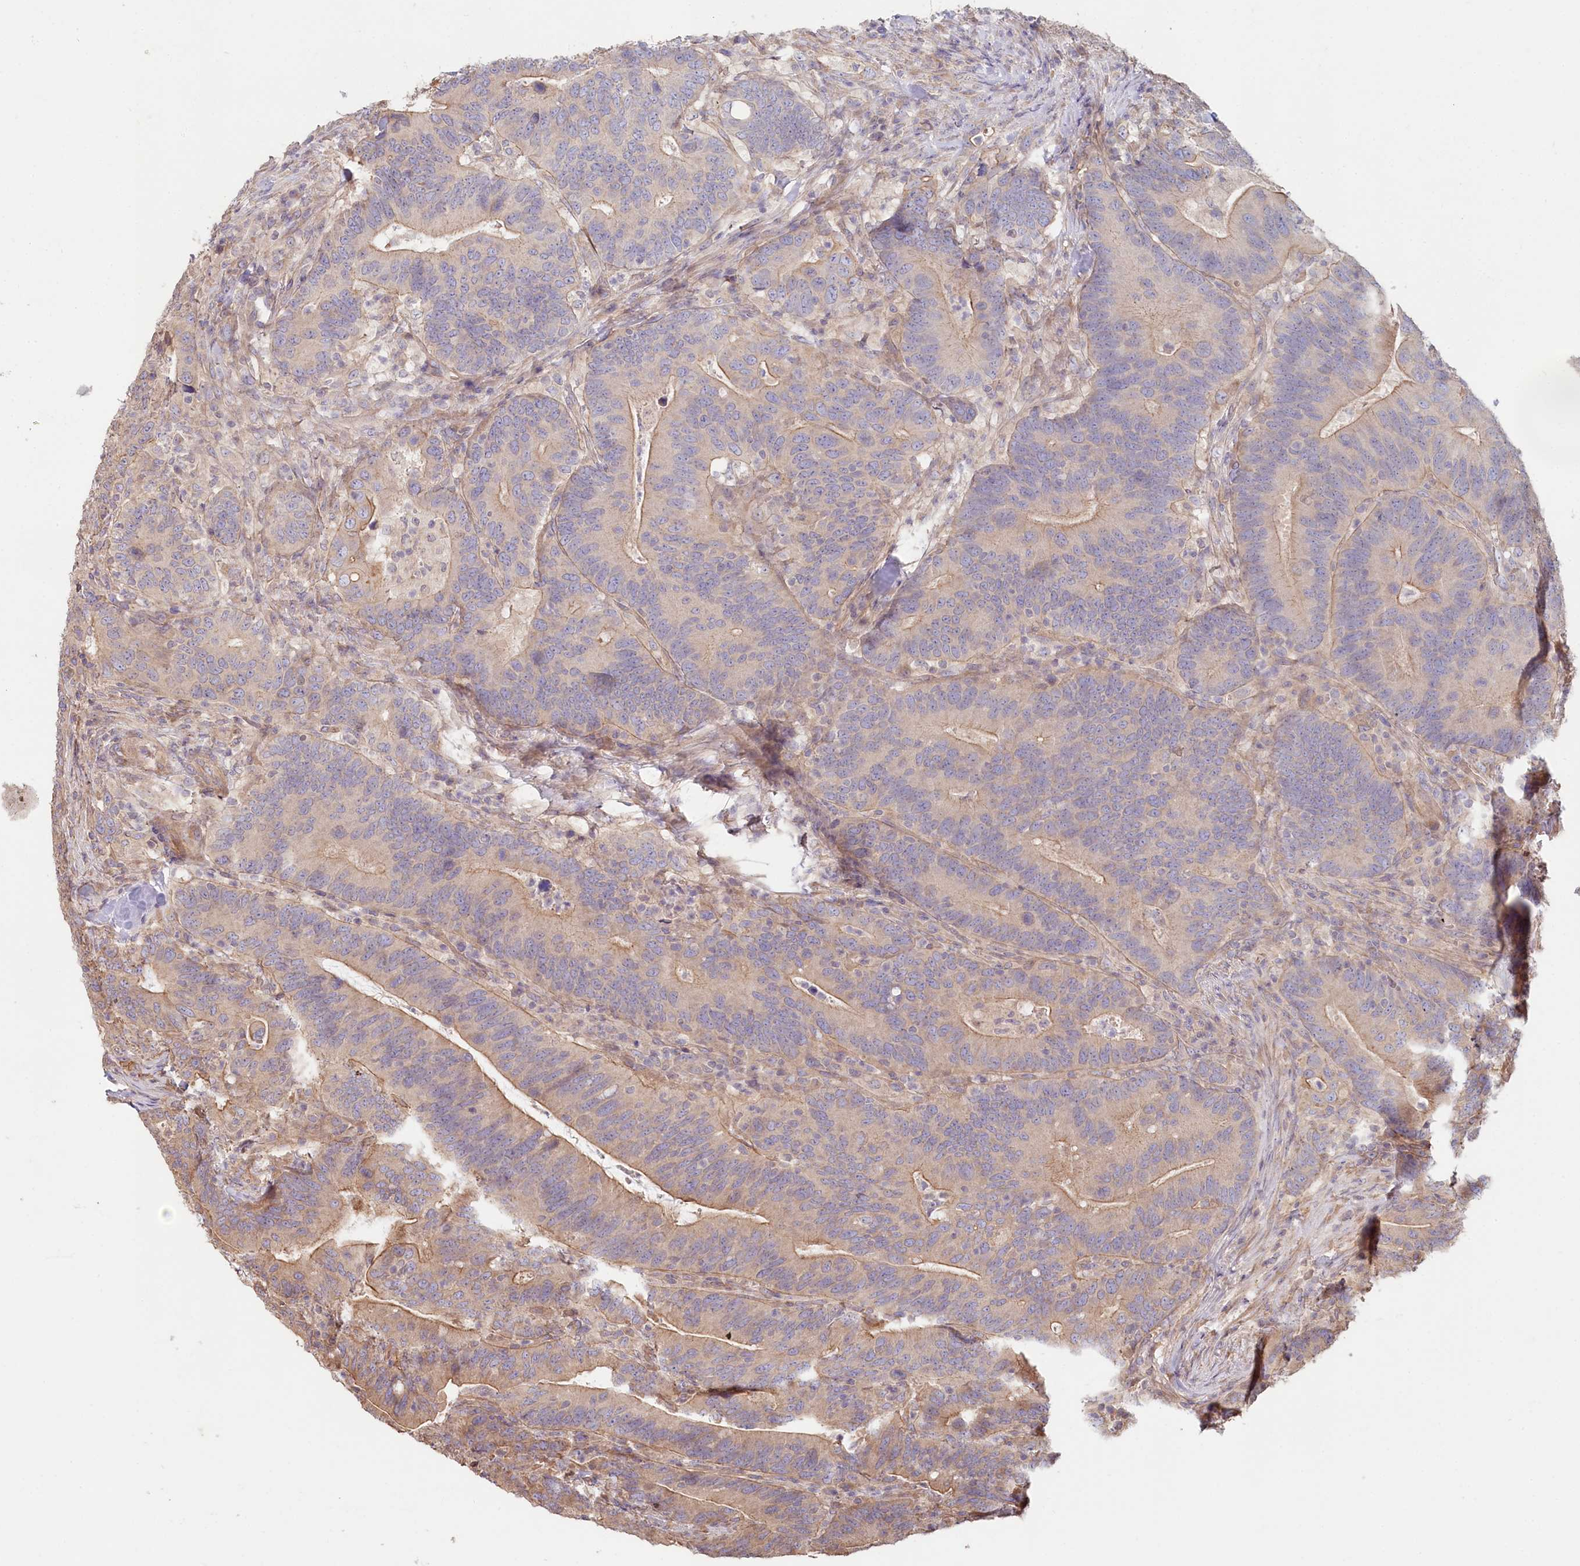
{"staining": {"intensity": "moderate", "quantity": "<25%", "location": "cytoplasmic/membranous"}, "tissue": "colorectal cancer", "cell_type": "Tumor cells", "image_type": "cancer", "snomed": [{"axis": "morphology", "description": "Adenocarcinoma, NOS"}, {"axis": "topography", "description": "Colon"}], "caption": "Human adenocarcinoma (colorectal) stained with a protein marker exhibits moderate staining in tumor cells.", "gene": "TCHP", "patient": {"sex": "female", "age": 66}}